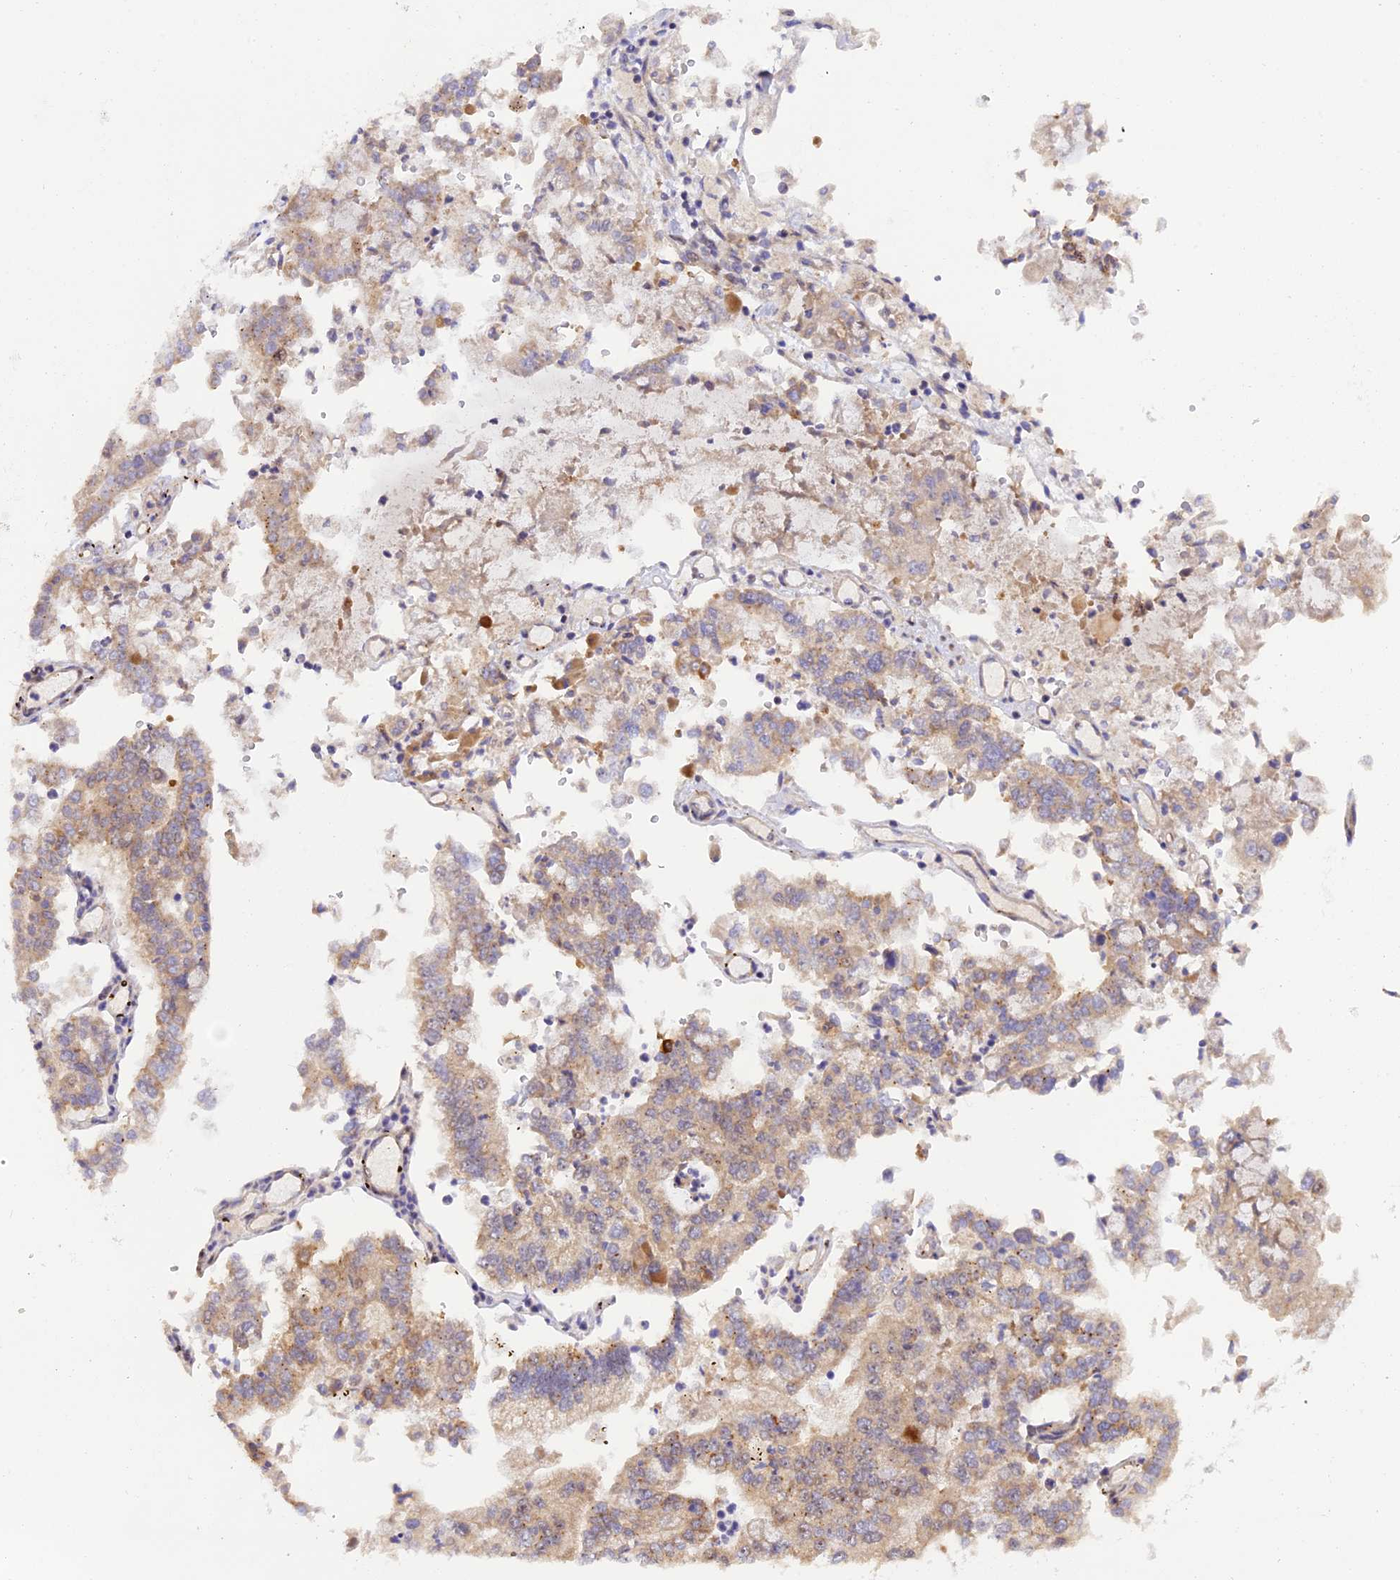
{"staining": {"intensity": "weak", "quantity": "25%-75%", "location": "cytoplasmic/membranous"}, "tissue": "stomach cancer", "cell_type": "Tumor cells", "image_type": "cancer", "snomed": [{"axis": "morphology", "description": "Adenocarcinoma, NOS"}, {"axis": "topography", "description": "Stomach"}], "caption": "Protein expression analysis of stomach cancer demonstrates weak cytoplasmic/membranous staining in approximately 25%-75% of tumor cells.", "gene": "SAMD4A", "patient": {"sex": "male", "age": 76}}